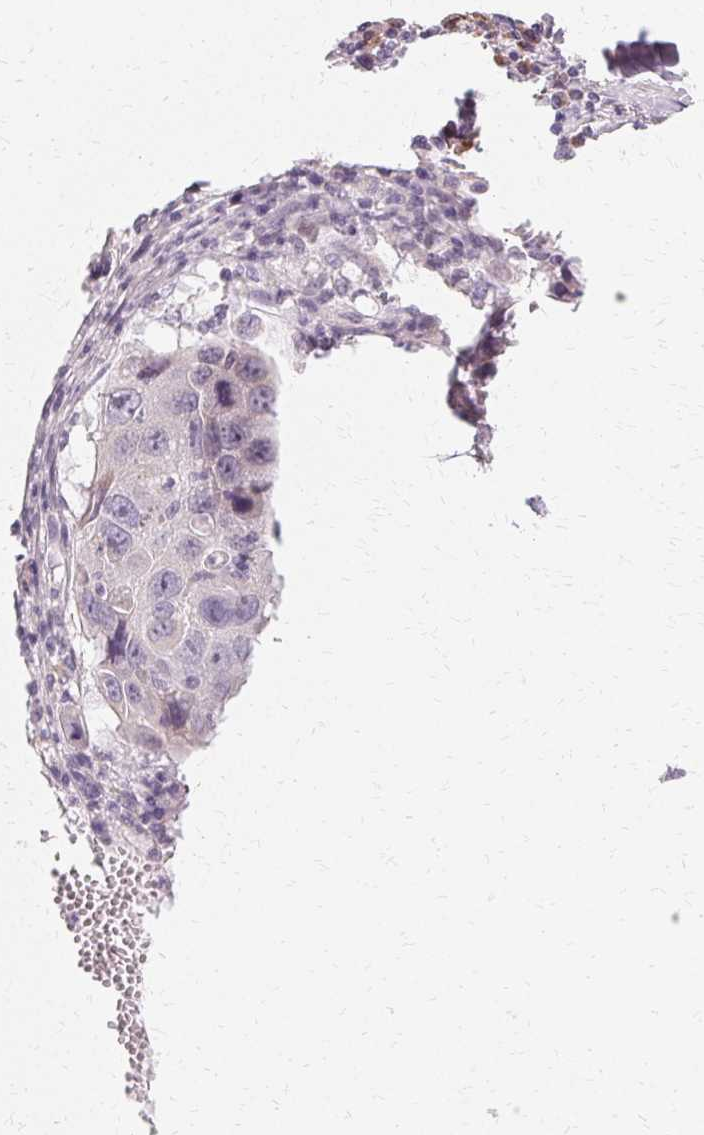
{"staining": {"intensity": "negative", "quantity": "none", "location": "none"}, "tissue": "lung cancer", "cell_type": "Tumor cells", "image_type": "cancer", "snomed": [{"axis": "morphology", "description": "Squamous cell carcinoma, NOS"}, {"axis": "topography", "description": "Lung"}], "caption": "Tumor cells show no significant protein positivity in lung squamous cell carcinoma.", "gene": "FCRL3", "patient": {"sex": "female", "age": 61}}